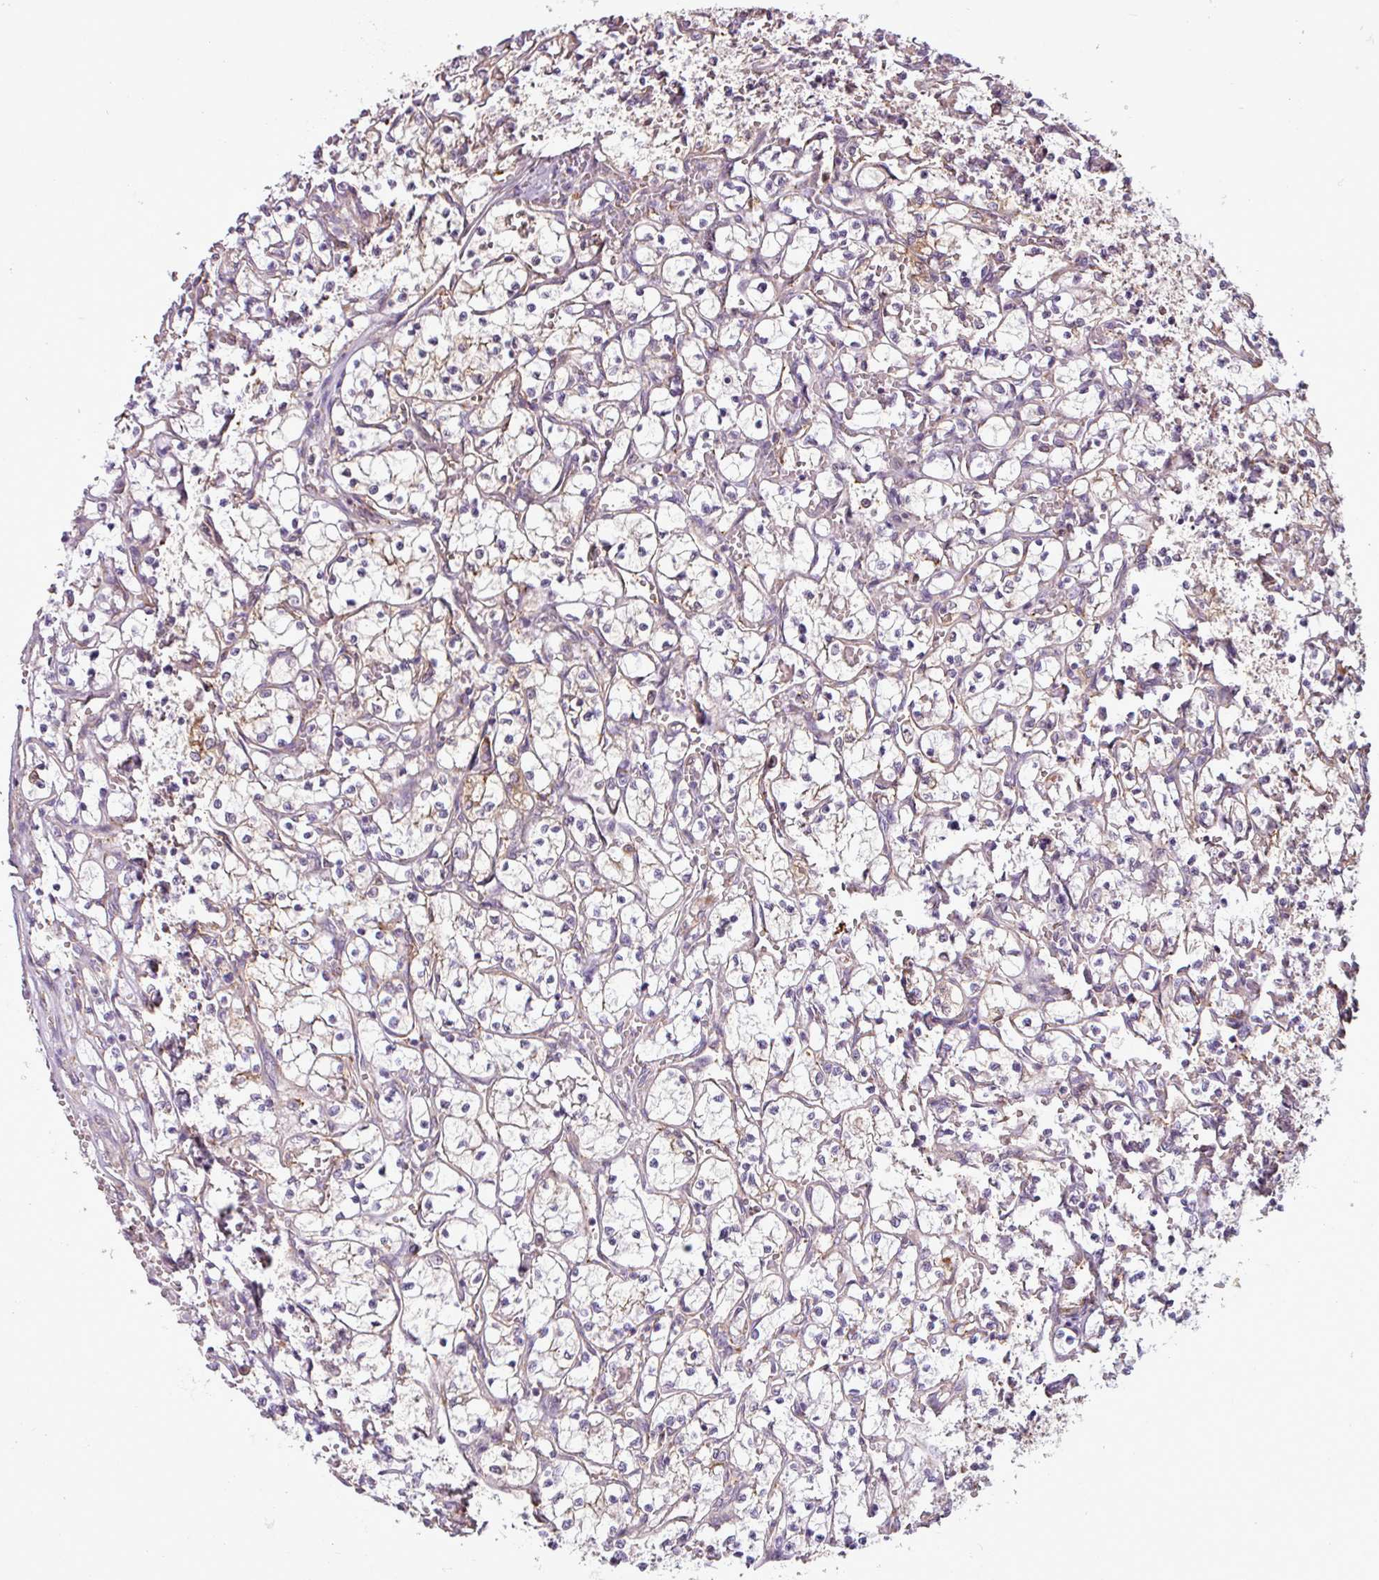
{"staining": {"intensity": "moderate", "quantity": "<25%", "location": "cytoplasmic/membranous"}, "tissue": "renal cancer", "cell_type": "Tumor cells", "image_type": "cancer", "snomed": [{"axis": "morphology", "description": "Adenocarcinoma, NOS"}, {"axis": "topography", "description": "Kidney"}], "caption": "DAB immunohistochemical staining of renal cancer (adenocarcinoma) displays moderate cytoplasmic/membranous protein staining in about <25% of tumor cells.", "gene": "PACSIN2", "patient": {"sex": "female", "age": 69}}